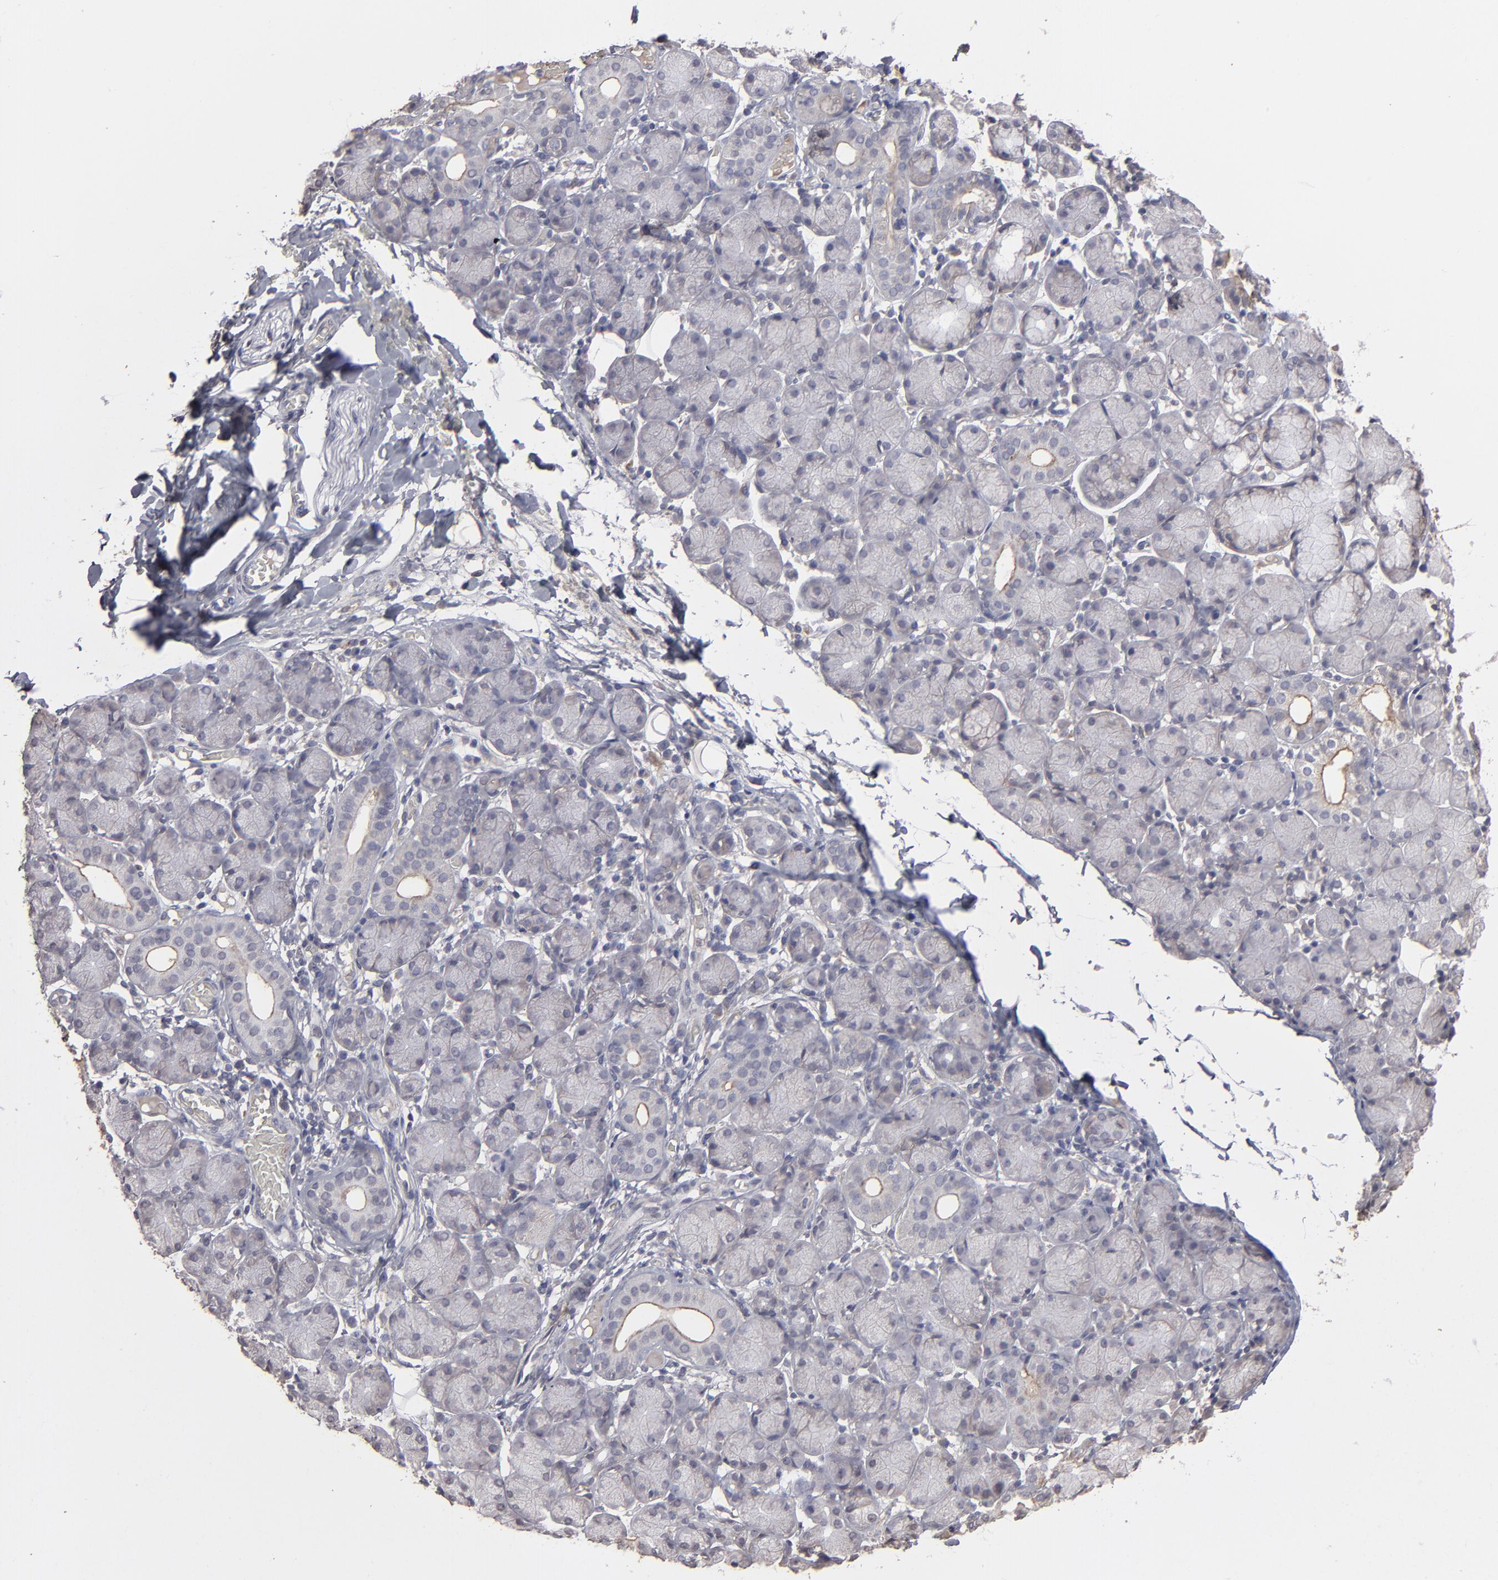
{"staining": {"intensity": "weak", "quantity": "<25%", "location": "cytoplasmic/membranous"}, "tissue": "salivary gland", "cell_type": "Glandular cells", "image_type": "normal", "snomed": [{"axis": "morphology", "description": "Normal tissue, NOS"}, {"axis": "topography", "description": "Salivary gland"}], "caption": "DAB (3,3'-diaminobenzidine) immunohistochemical staining of unremarkable human salivary gland displays no significant expression in glandular cells.", "gene": "ITGB5", "patient": {"sex": "female", "age": 24}}